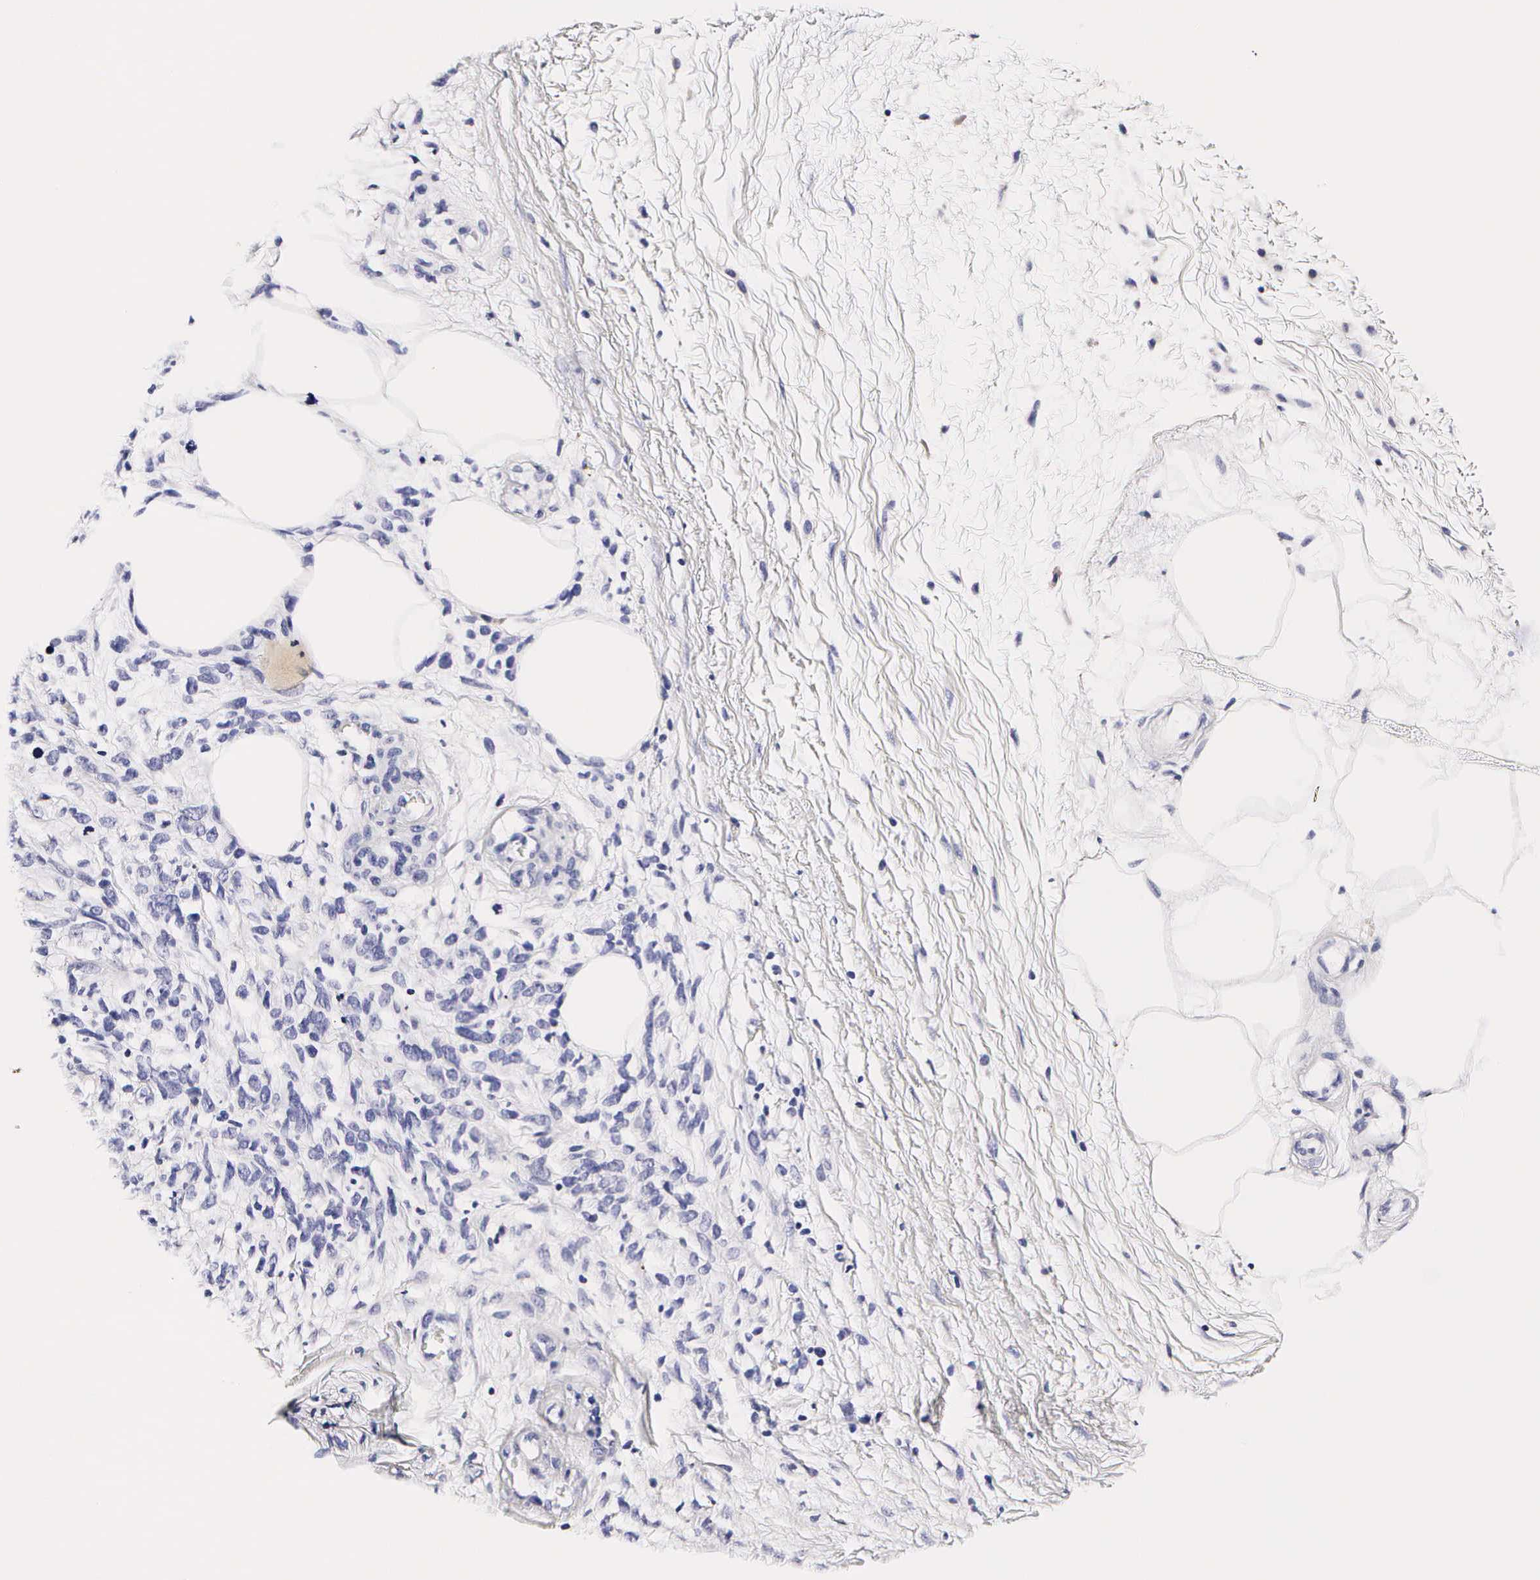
{"staining": {"intensity": "negative", "quantity": "none", "location": "none"}, "tissue": "melanoma", "cell_type": "Tumor cells", "image_type": "cancer", "snomed": [{"axis": "morphology", "description": "Malignant melanoma, NOS"}, {"axis": "topography", "description": "Skin"}], "caption": "Human melanoma stained for a protein using IHC shows no positivity in tumor cells.", "gene": "RNASE6", "patient": {"sex": "female", "age": 85}}